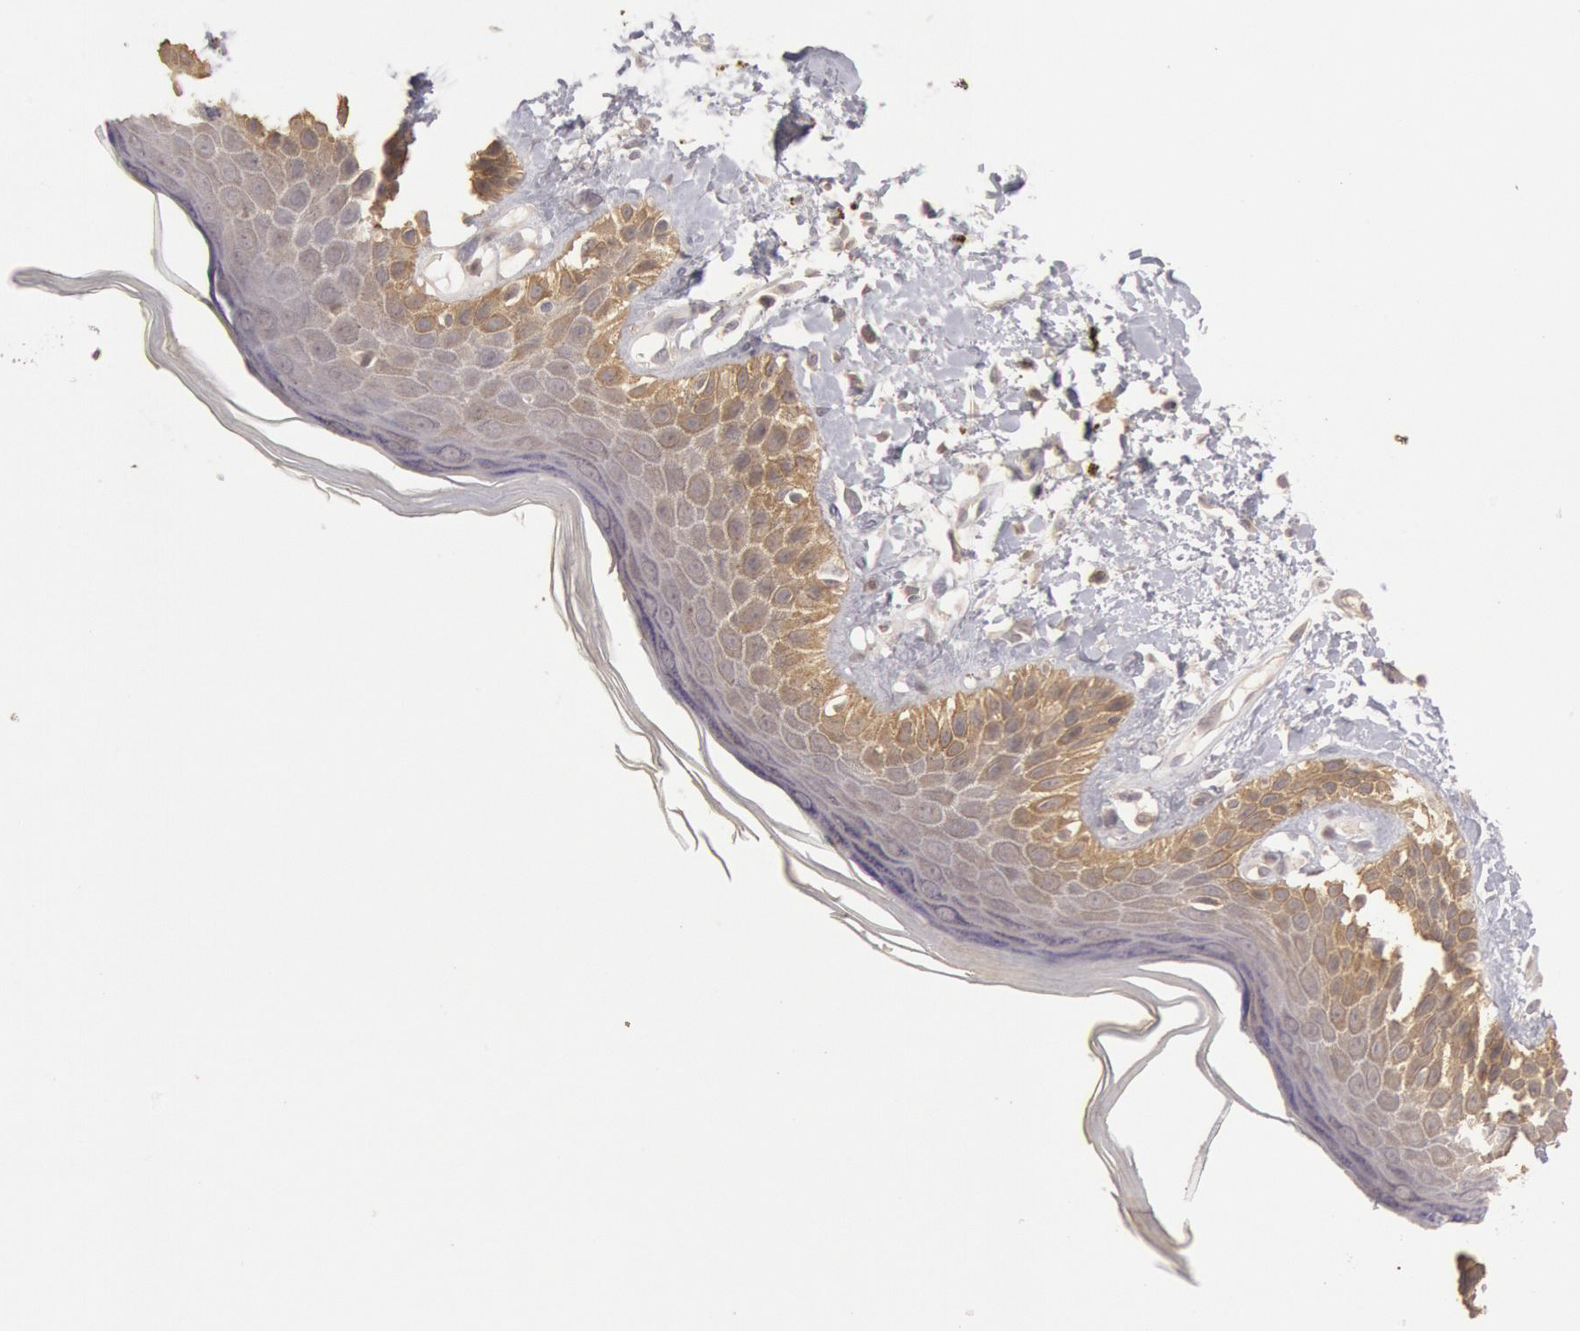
{"staining": {"intensity": "moderate", "quantity": ">75%", "location": "cytoplasmic/membranous"}, "tissue": "skin", "cell_type": "Epidermal cells", "image_type": "normal", "snomed": [{"axis": "morphology", "description": "Normal tissue, NOS"}, {"axis": "topography", "description": "Anal"}], "caption": "Epidermal cells reveal moderate cytoplasmic/membranous expression in about >75% of cells in unremarkable skin. The staining was performed using DAB (3,3'-diaminobenzidine), with brown indicating positive protein expression. Nuclei are stained blue with hematoxylin.", "gene": "ZFP36L1", "patient": {"sex": "female", "age": 78}}